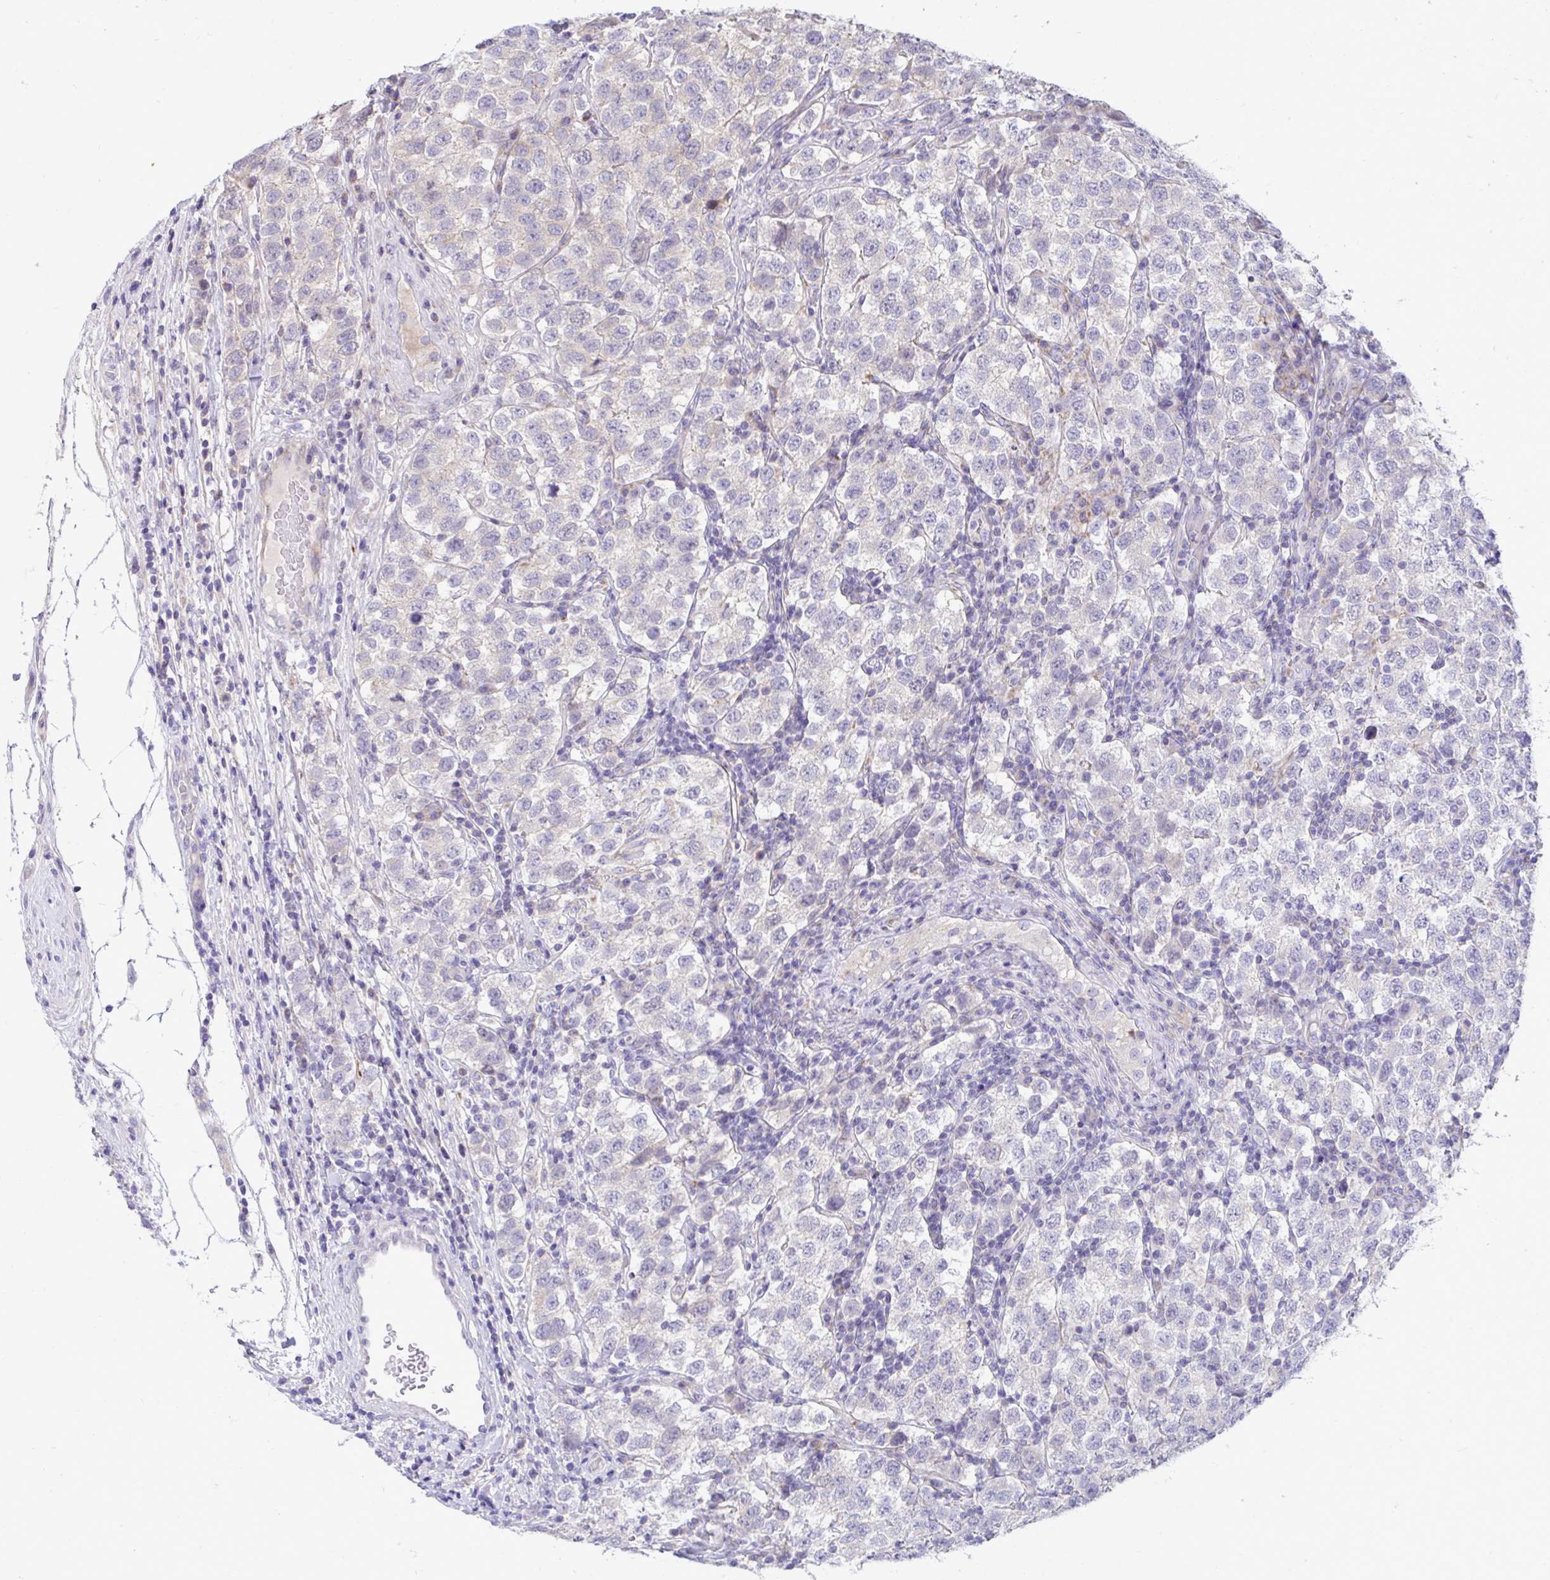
{"staining": {"intensity": "negative", "quantity": "none", "location": "none"}, "tissue": "testis cancer", "cell_type": "Tumor cells", "image_type": "cancer", "snomed": [{"axis": "morphology", "description": "Seminoma, NOS"}, {"axis": "topography", "description": "Testis"}], "caption": "An image of human seminoma (testis) is negative for staining in tumor cells.", "gene": "DTX3", "patient": {"sex": "male", "age": 34}}